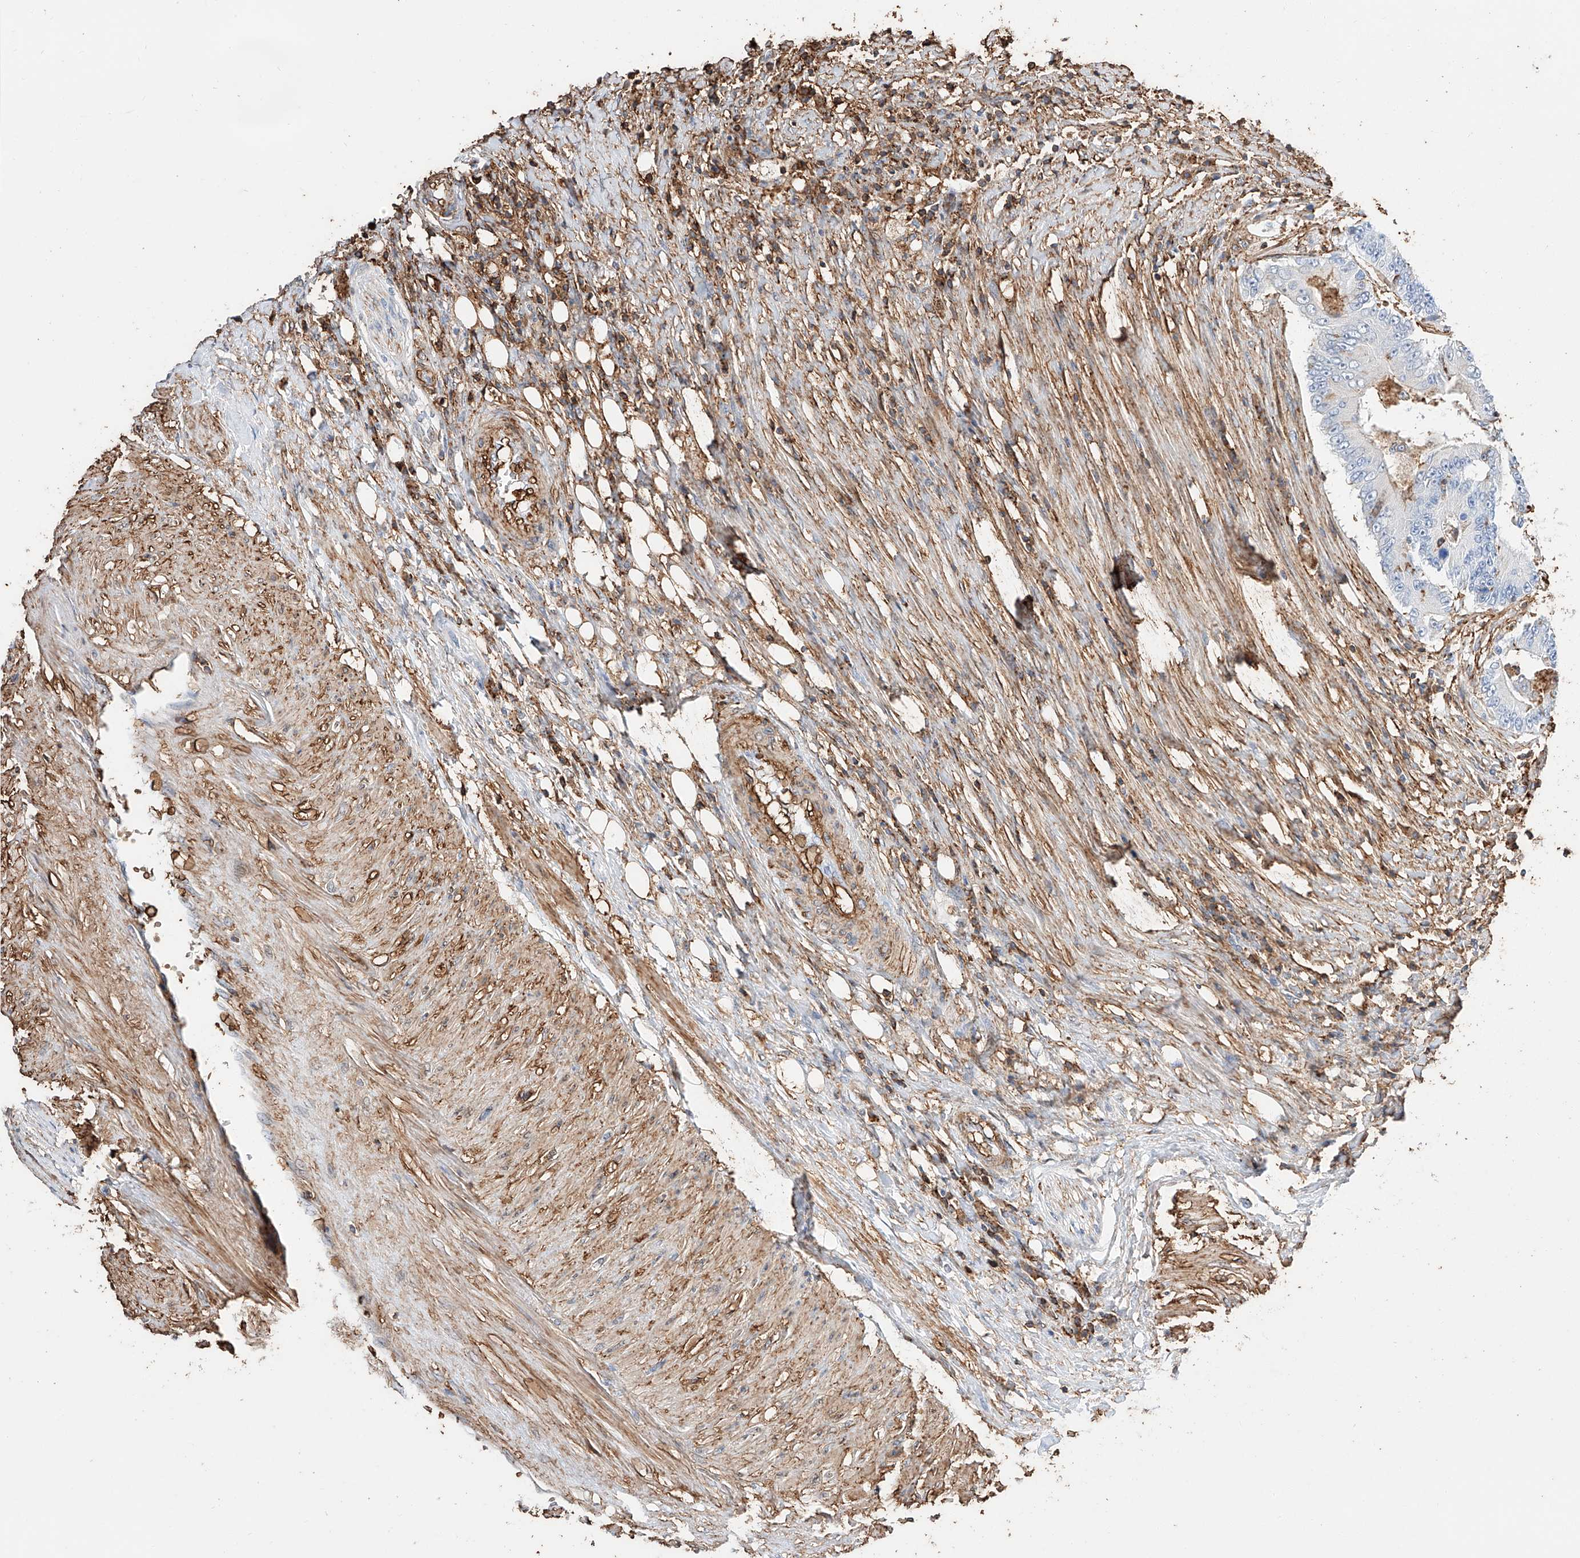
{"staining": {"intensity": "negative", "quantity": "none", "location": "none"}, "tissue": "colorectal cancer", "cell_type": "Tumor cells", "image_type": "cancer", "snomed": [{"axis": "morphology", "description": "Adenocarcinoma, NOS"}, {"axis": "topography", "description": "Colon"}], "caption": "High magnification brightfield microscopy of colorectal cancer (adenocarcinoma) stained with DAB (brown) and counterstained with hematoxylin (blue): tumor cells show no significant positivity. (DAB (3,3'-diaminobenzidine) IHC with hematoxylin counter stain).", "gene": "WFS1", "patient": {"sex": "male", "age": 83}}